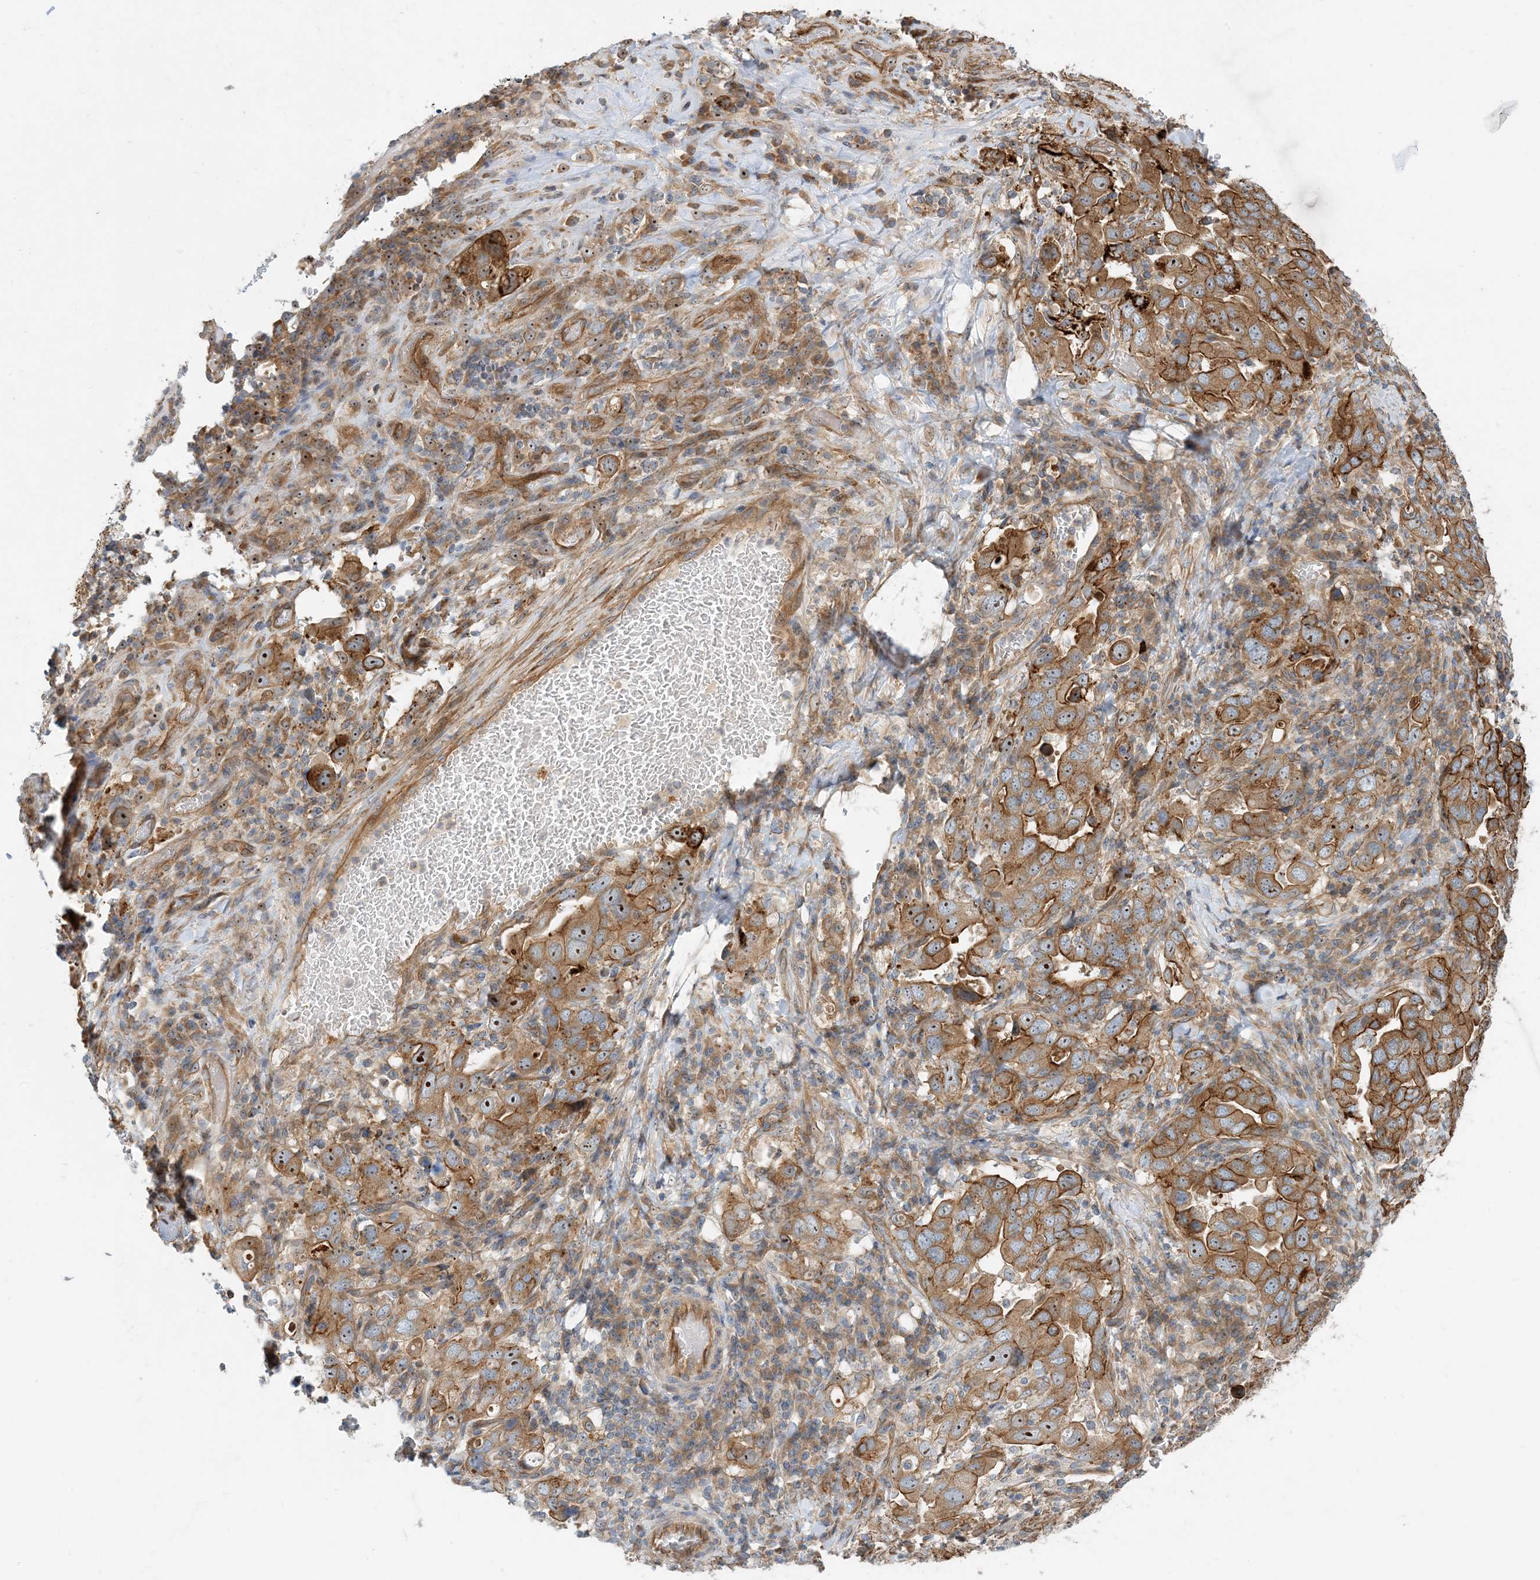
{"staining": {"intensity": "moderate", "quantity": ">75%", "location": "cytoplasmic/membranous"}, "tissue": "stomach cancer", "cell_type": "Tumor cells", "image_type": "cancer", "snomed": [{"axis": "morphology", "description": "Adenocarcinoma, NOS"}, {"axis": "topography", "description": "Stomach, upper"}], "caption": "The micrograph exhibits immunohistochemical staining of stomach adenocarcinoma. There is moderate cytoplasmic/membranous positivity is identified in approximately >75% of tumor cells.", "gene": "MYL5", "patient": {"sex": "male", "age": 62}}